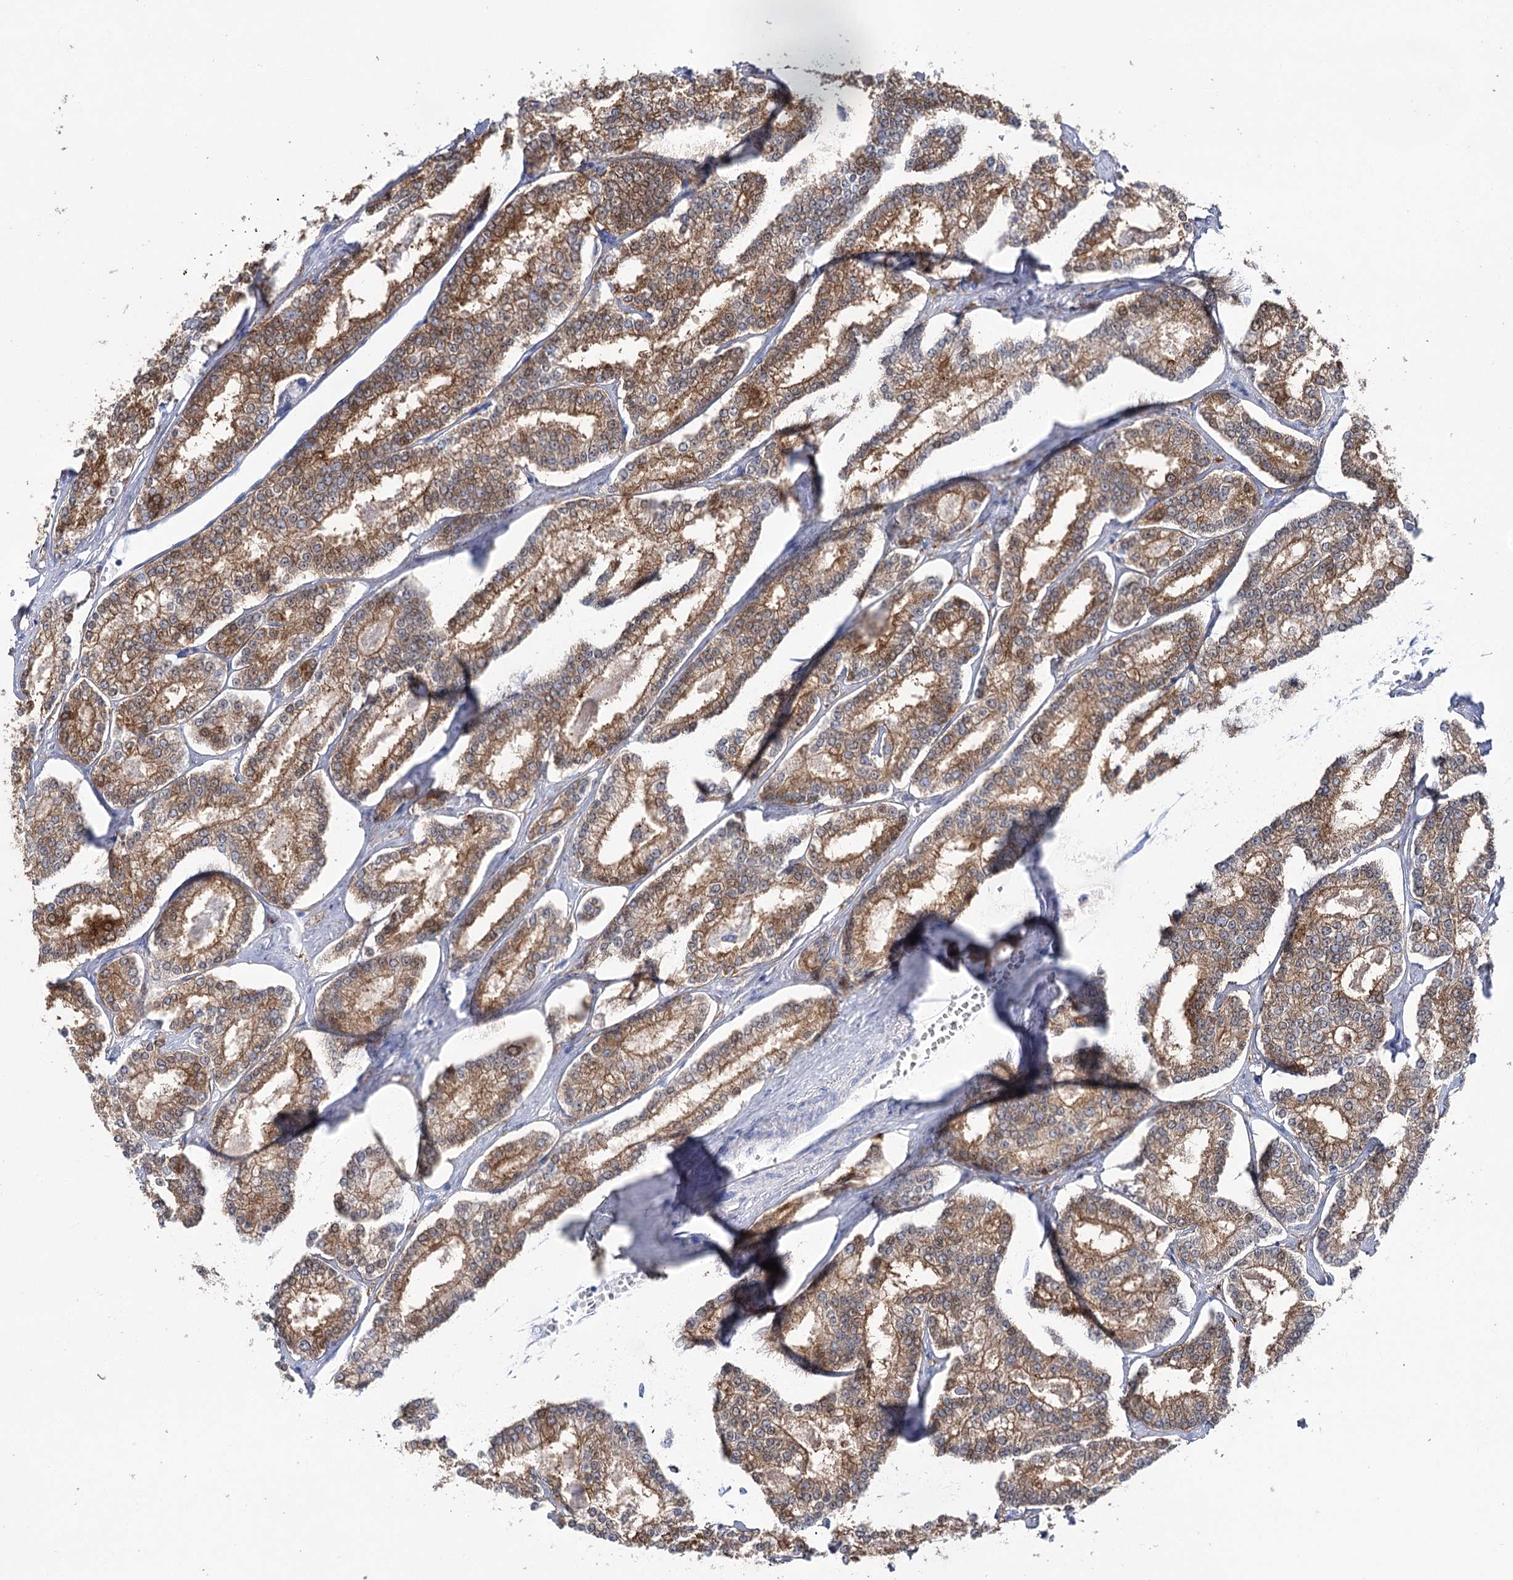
{"staining": {"intensity": "moderate", "quantity": ">75%", "location": "cytoplasmic/membranous"}, "tissue": "prostate cancer", "cell_type": "Tumor cells", "image_type": "cancer", "snomed": [{"axis": "morphology", "description": "Normal tissue, NOS"}, {"axis": "morphology", "description": "Adenocarcinoma, High grade"}, {"axis": "topography", "description": "Prostate"}], "caption": "The histopathology image exhibits a brown stain indicating the presence of a protein in the cytoplasmic/membranous of tumor cells in prostate cancer (adenocarcinoma (high-grade)).", "gene": "UGDH", "patient": {"sex": "male", "age": 83}}